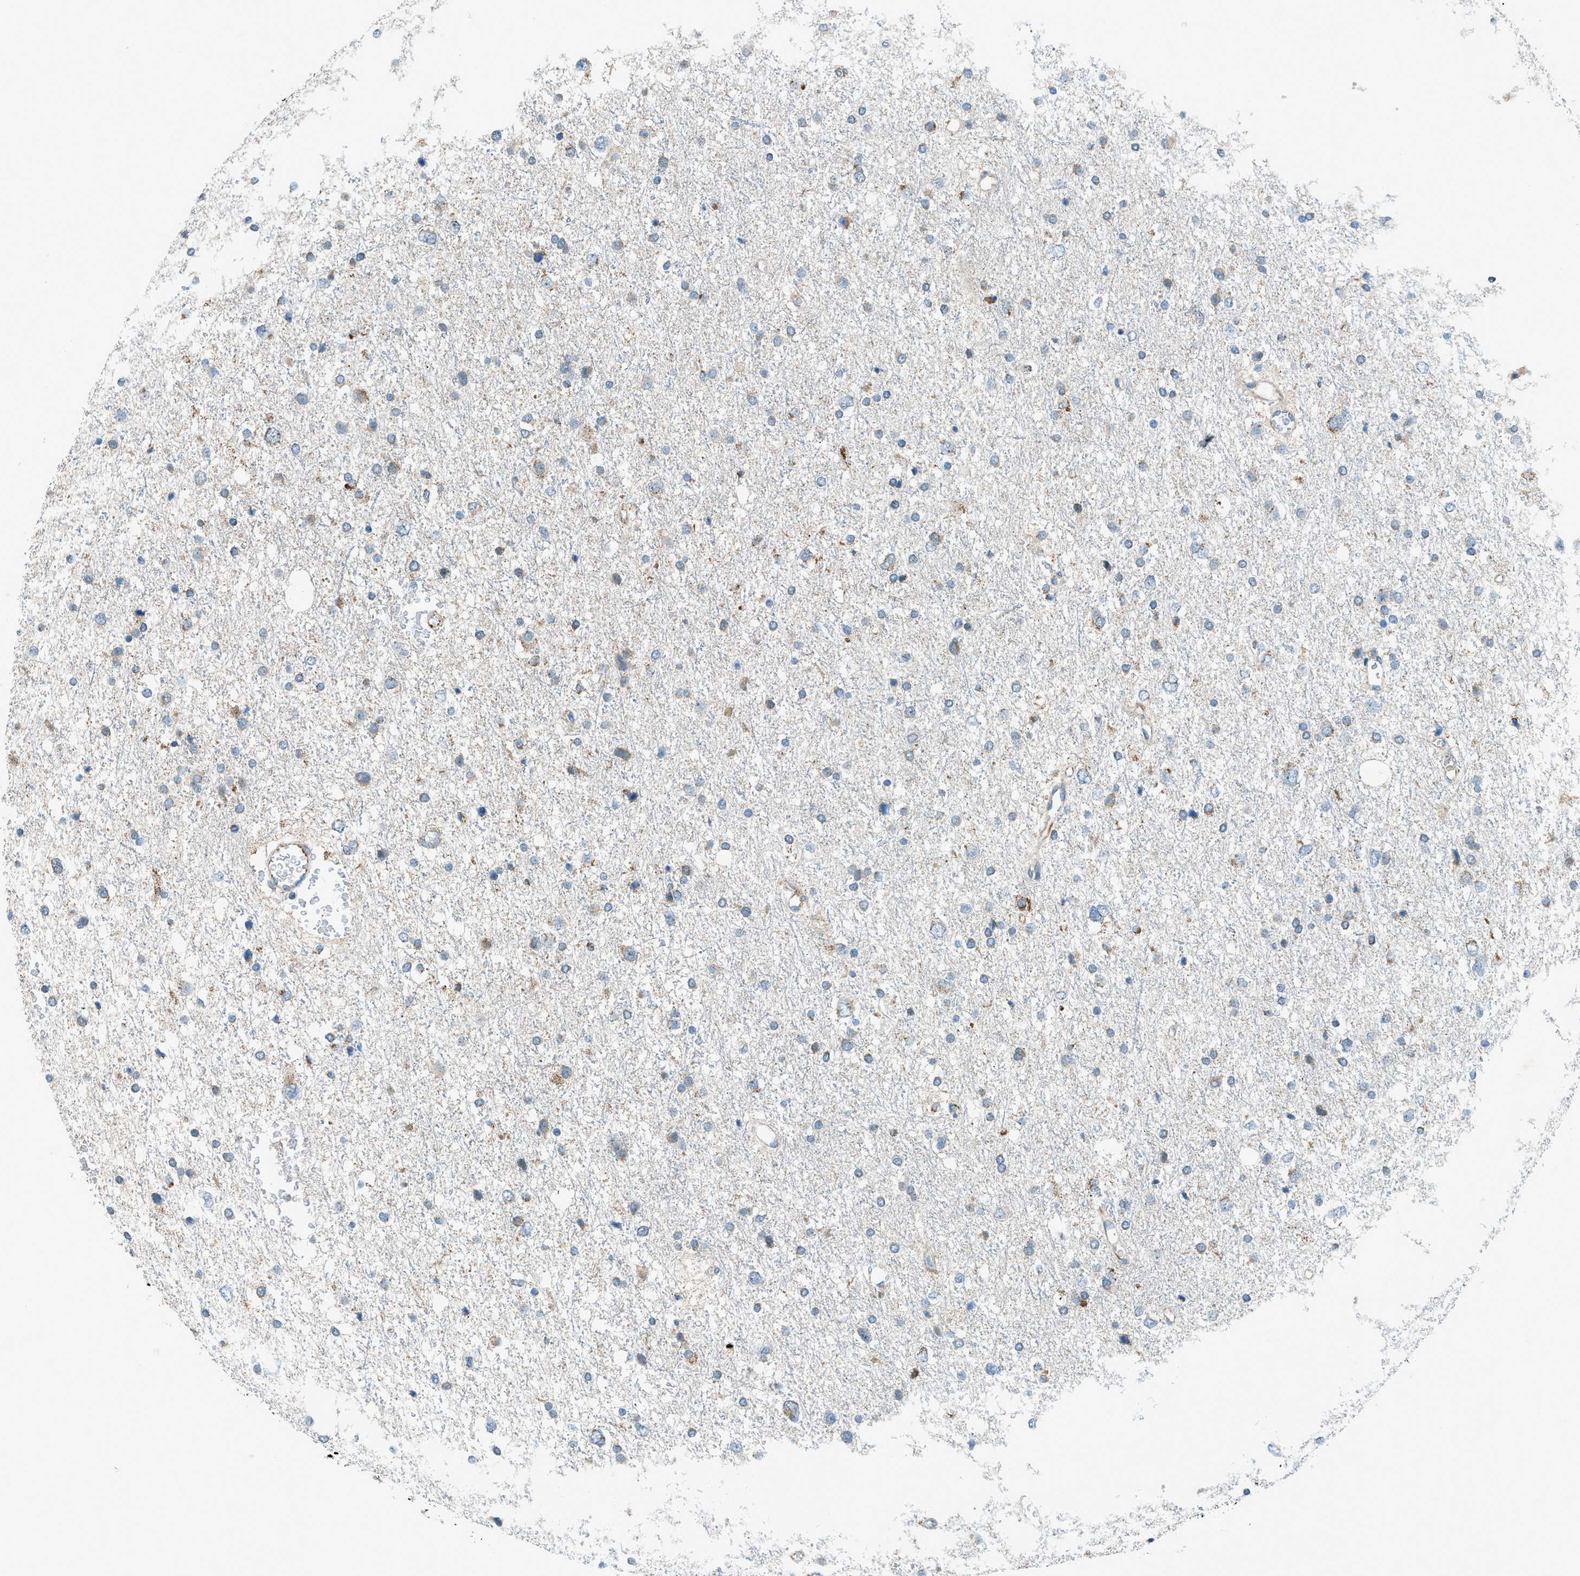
{"staining": {"intensity": "negative", "quantity": "none", "location": "none"}, "tissue": "glioma", "cell_type": "Tumor cells", "image_type": "cancer", "snomed": [{"axis": "morphology", "description": "Glioma, malignant, Low grade"}, {"axis": "topography", "description": "Brain"}], "caption": "Tumor cells show no significant positivity in glioma.", "gene": "PIGG", "patient": {"sex": "female", "age": 37}}